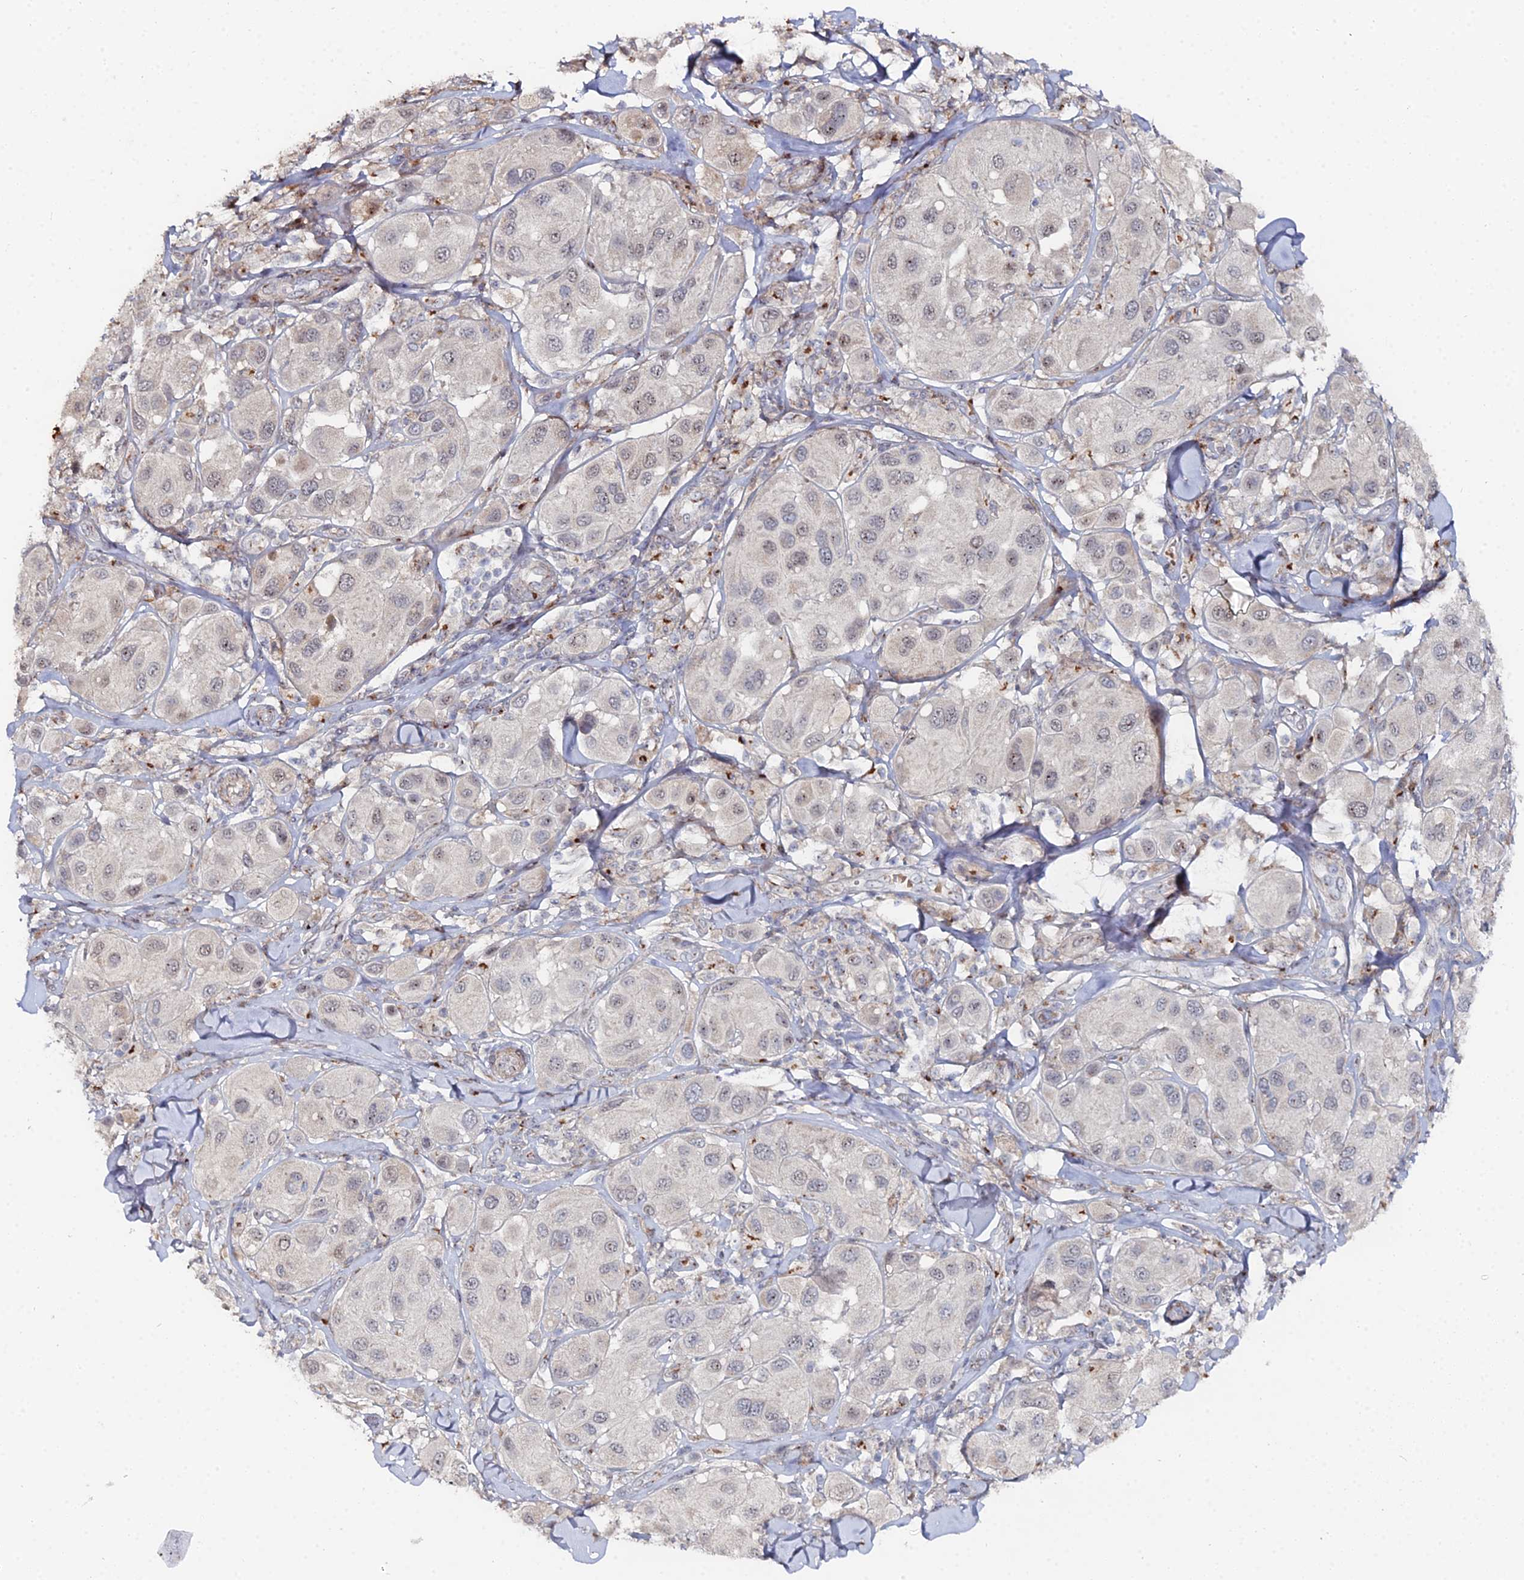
{"staining": {"intensity": "weak", "quantity": "<25%", "location": "nuclear"}, "tissue": "melanoma", "cell_type": "Tumor cells", "image_type": "cancer", "snomed": [{"axis": "morphology", "description": "Malignant melanoma, Metastatic site"}, {"axis": "topography", "description": "Skin"}], "caption": "IHC of malignant melanoma (metastatic site) reveals no expression in tumor cells. (DAB immunohistochemistry (IHC) visualized using brightfield microscopy, high magnification).", "gene": "SGMS1", "patient": {"sex": "male", "age": 41}}